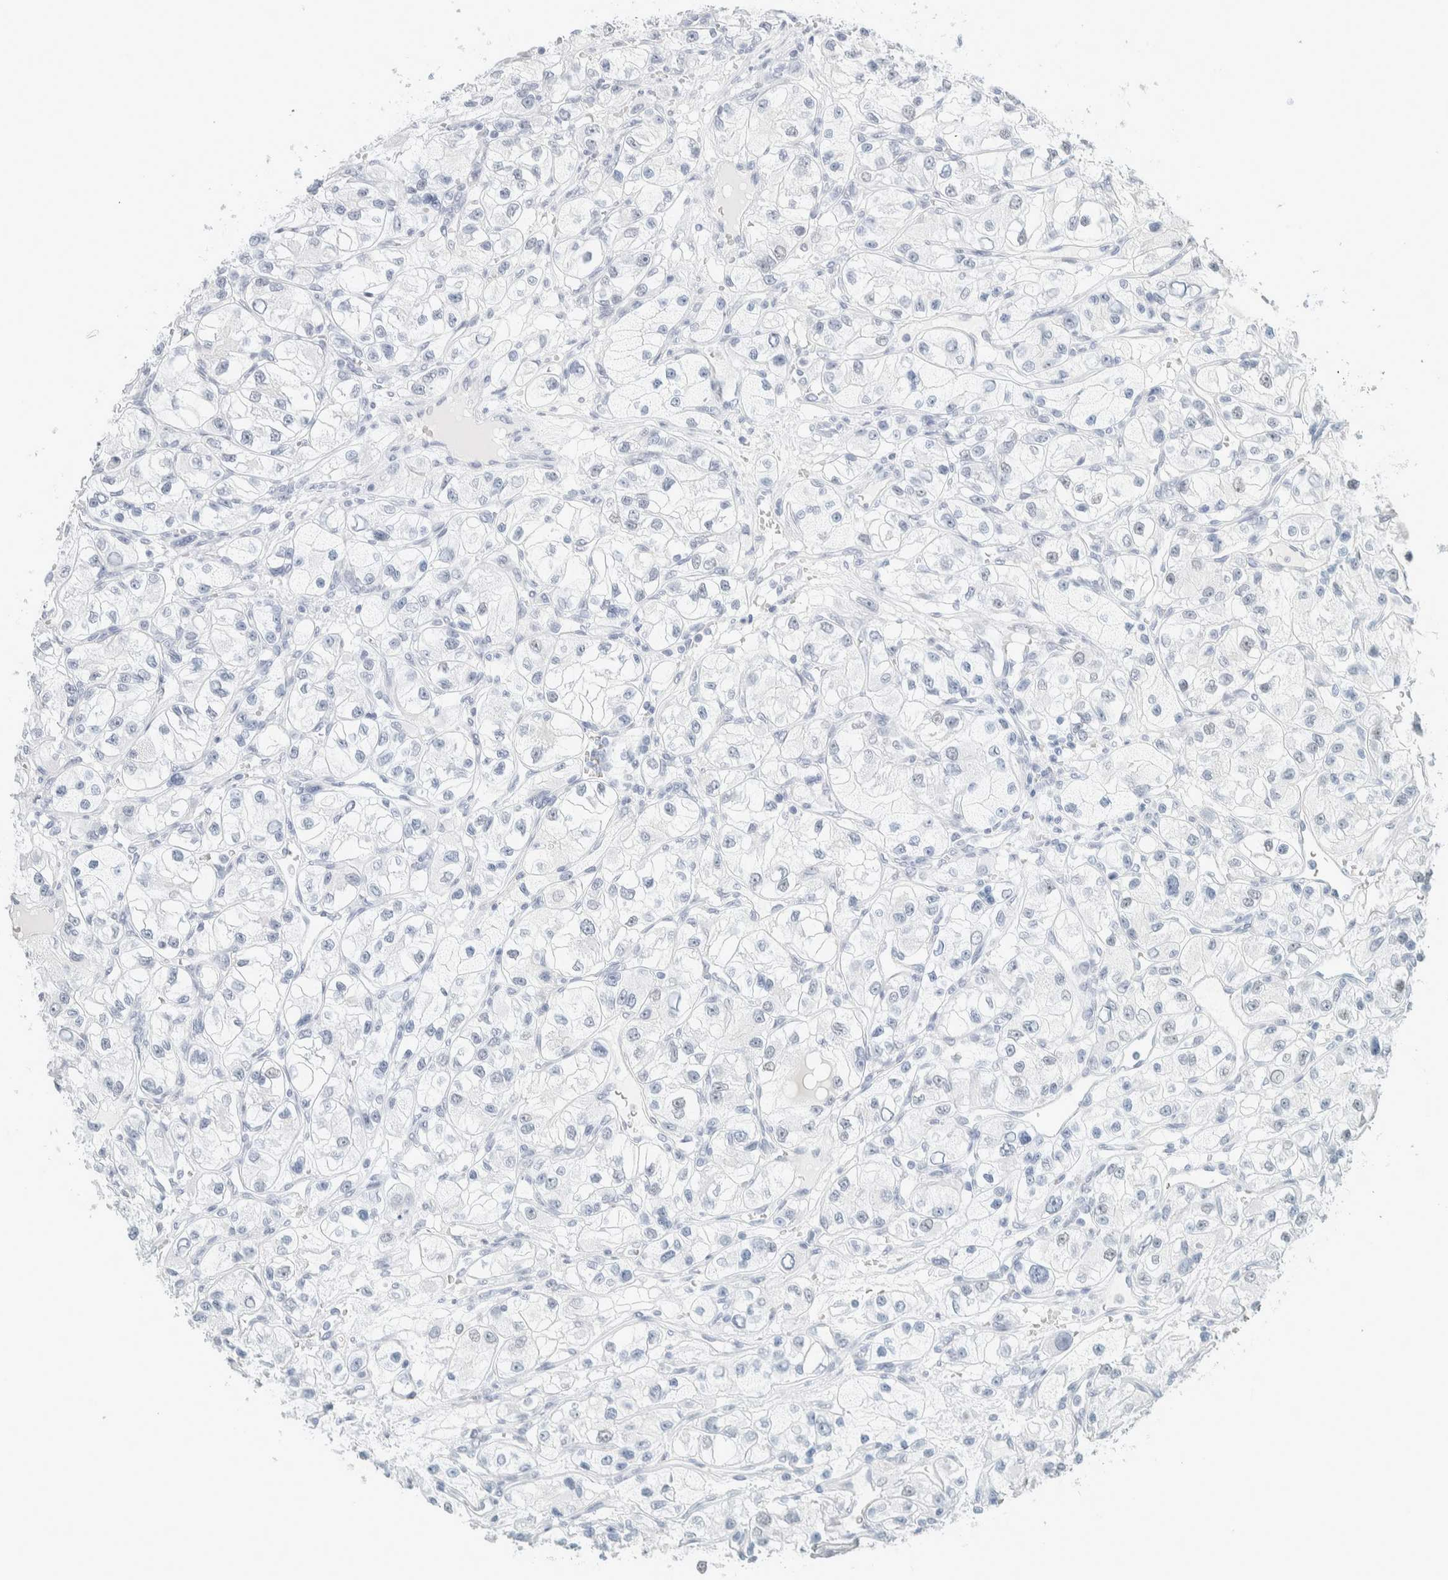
{"staining": {"intensity": "negative", "quantity": "none", "location": "none"}, "tissue": "renal cancer", "cell_type": "Tumor cells", "image_type": "cancer", "snomed": [{"axis": "morphology", "description": "Adenocarcinoma, NOS"}, {"axis": "topography", "description": "Kidney"}], "caption": "DAB immunohistochemical staining of renal adenocarcinoma demonstrates no significant positivity in tumor cells.", "gene": "CDH17", "patient": {"sex": "female", "age": 57}}